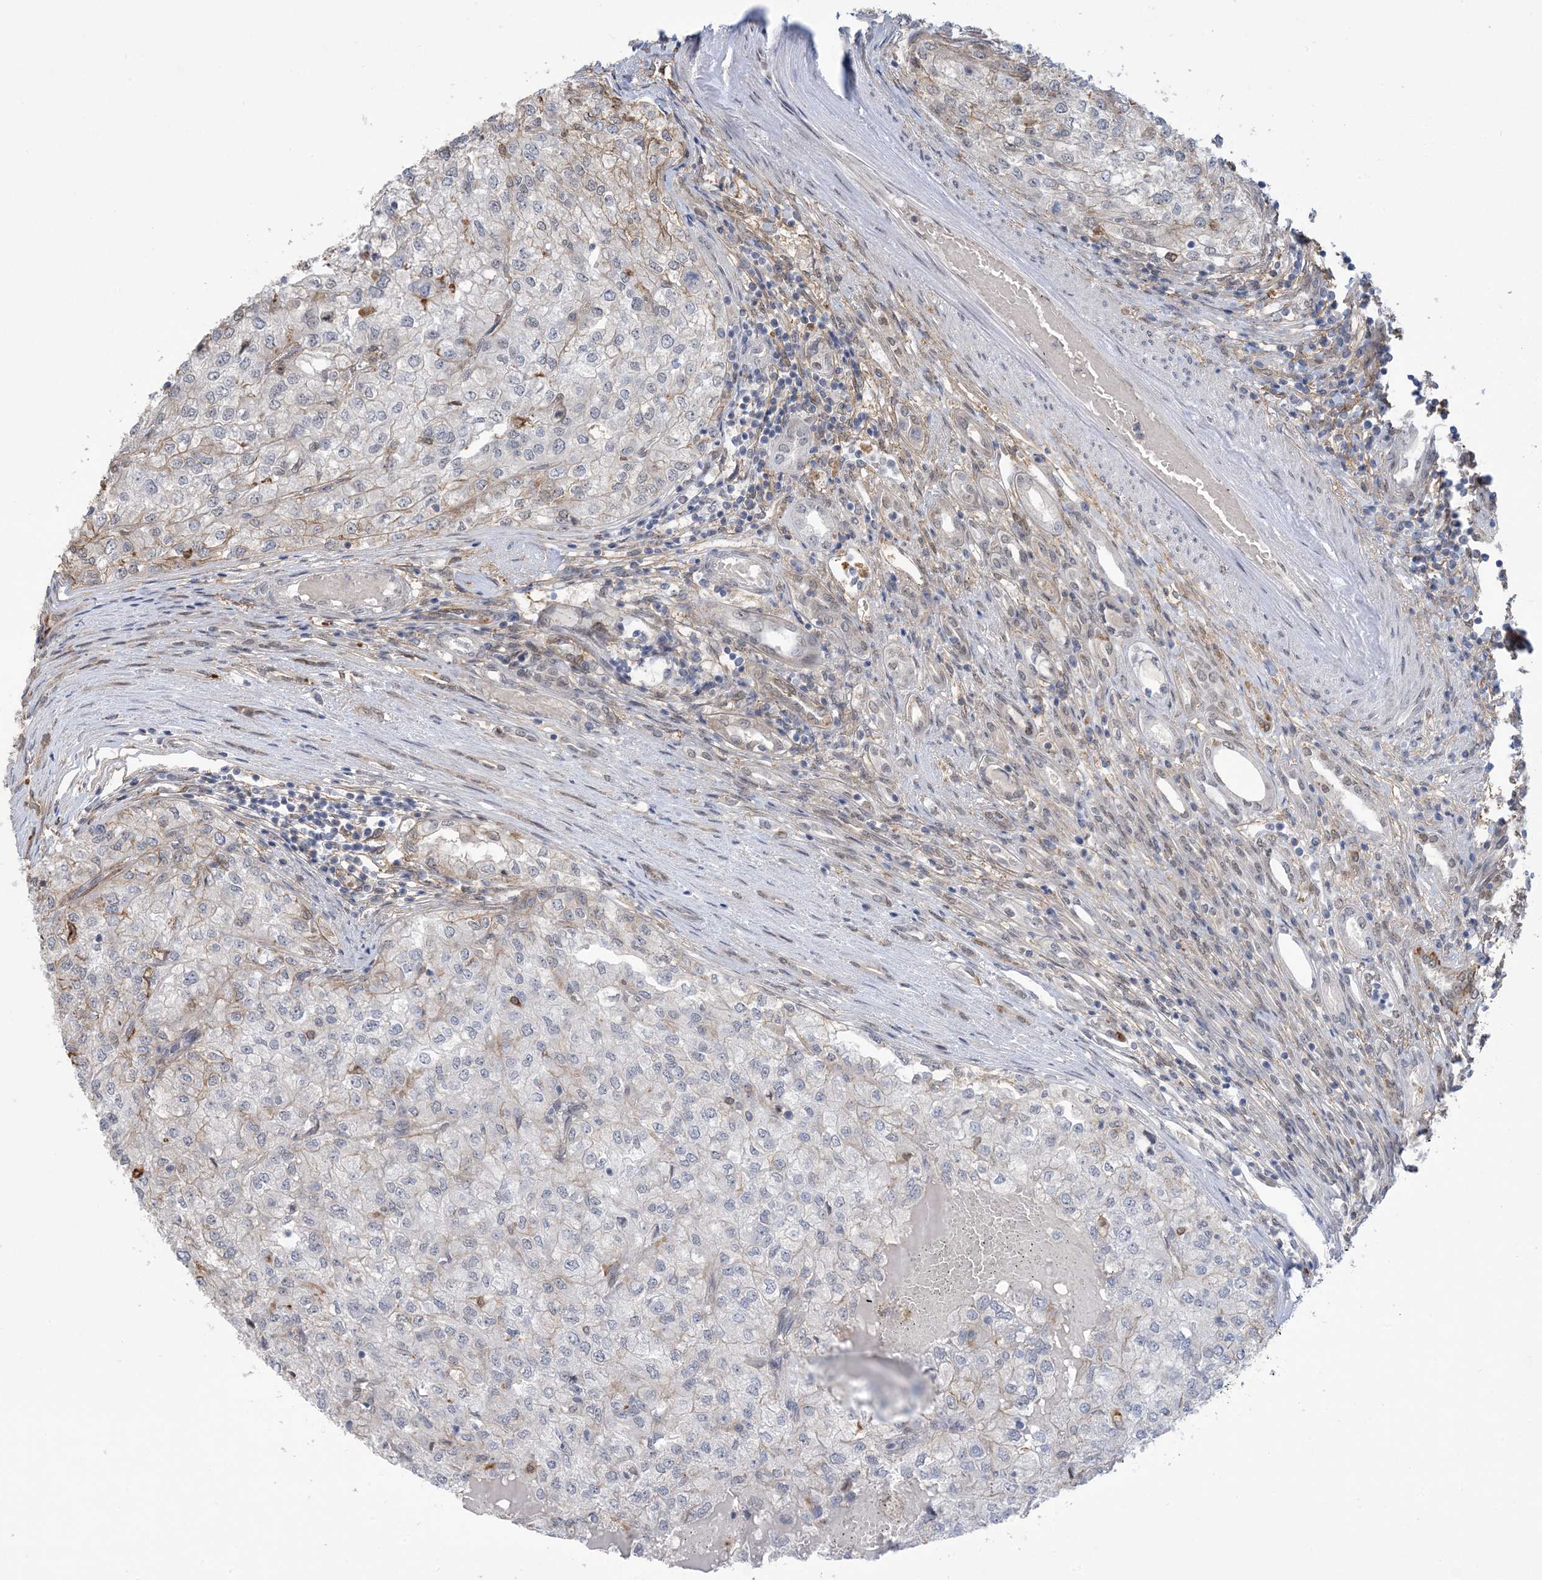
{"staining": {"intensity": "negative", "quantity": "none", "location": "none"}, "tissue": "renal cancer", "cell_type": "Tumor cells", "image_type": "cancer", "snomed": [{"axis": "morphology", "description": "Adenocarcinoma, NOS"}, {"axis": "topography", "description": "Kidney"}], "caption": "Photomicrograph shows no significant protein positivity in tumor cells of renal cancer.", "gene": "ZNF8", "patient": {"sex": "female", "age": 54}}